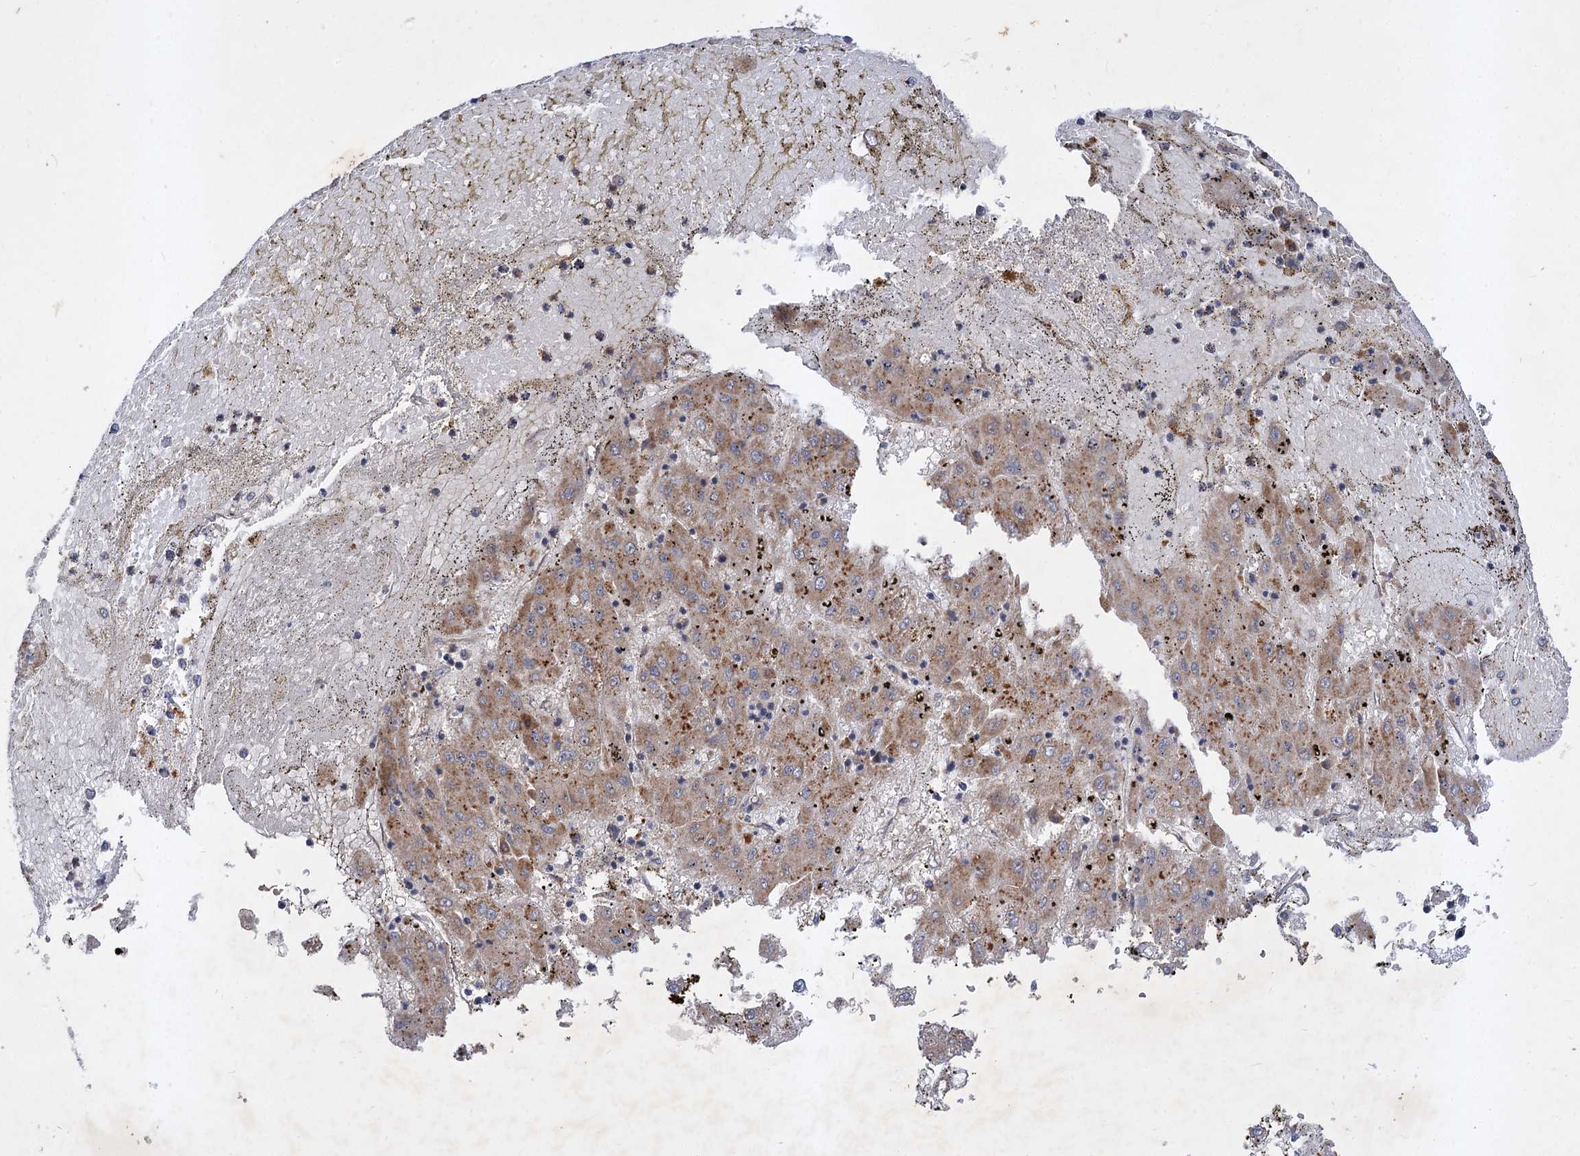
{"staining": {"intensity": "moderate", "quantity": ">75%", "location": "cytoplasmic/membranous"}, "tissue": "liver cancer", "cell_type": "Tumor cells", "image_type": "cancer", "snomed": [{"axis": "morphology", "description": "Carcinoma, Hepatocellular, NOS"}, {"axis": "topography", "description": "Liver"}], "caption": "Protein staining displays moderate cytoplasmic/membranous expression in approximately >75% of tumor cells in liver hepatocellular carcinoma. The staining was performed using DAB (3,3'-diaminobenzidine) to visualize the protein expression in brown, while the nuclei were stained in blue with hematoxylin (Magnification: 20x).", "gene": "PATL1", "patient": {"sex": "male", "age": 72}}